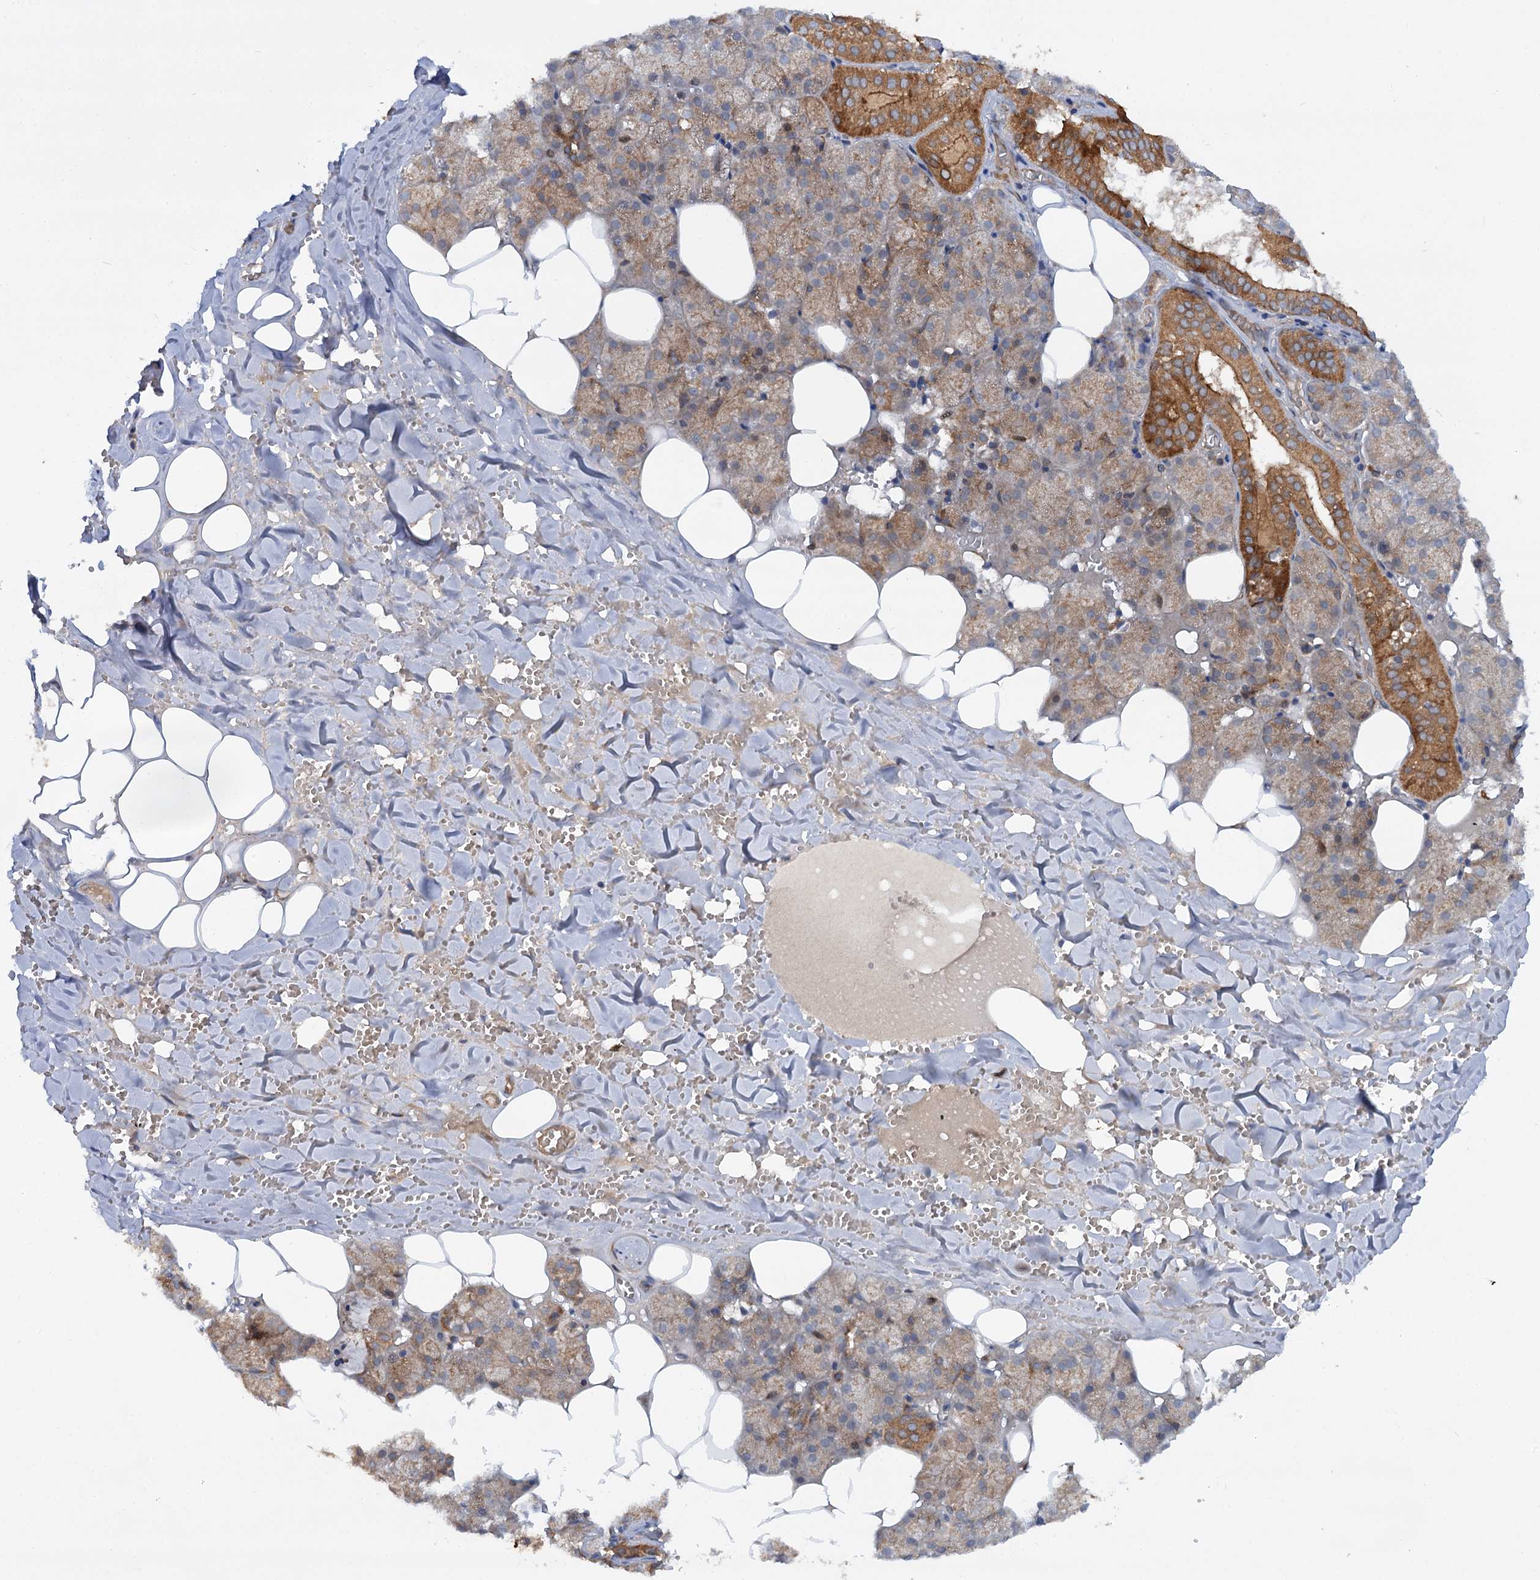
{"staining": {"intensity": "strong", "quantity": "25%-75%", "location": "cytoplasmic/membranous"}, "tissue": "salivary gland", "cell_type": "Glandular cells", "image_type": "normal", "snomed": [{"axis": "morphology", "description": "Normal tissue, NOS"}, {"axis": "topography", "description": "Salivary gland"}], "caption": "Immunohistochemistry (IHC) staining of unremarkable salivary gland, which displays high levels of strong cytoplasmic/membranous expression in approximately 25%-75% of glandular cells indicating strong cytoplasmic/membranous protein staining. The staining was performed using DAB (3,3'-diaminobenzidine) (brown) for protein detection and nuclei were counterstained in hematoxylin (blue).", "gene": "ADGRG4", "patient": {"sex": "male", "age": 62}}